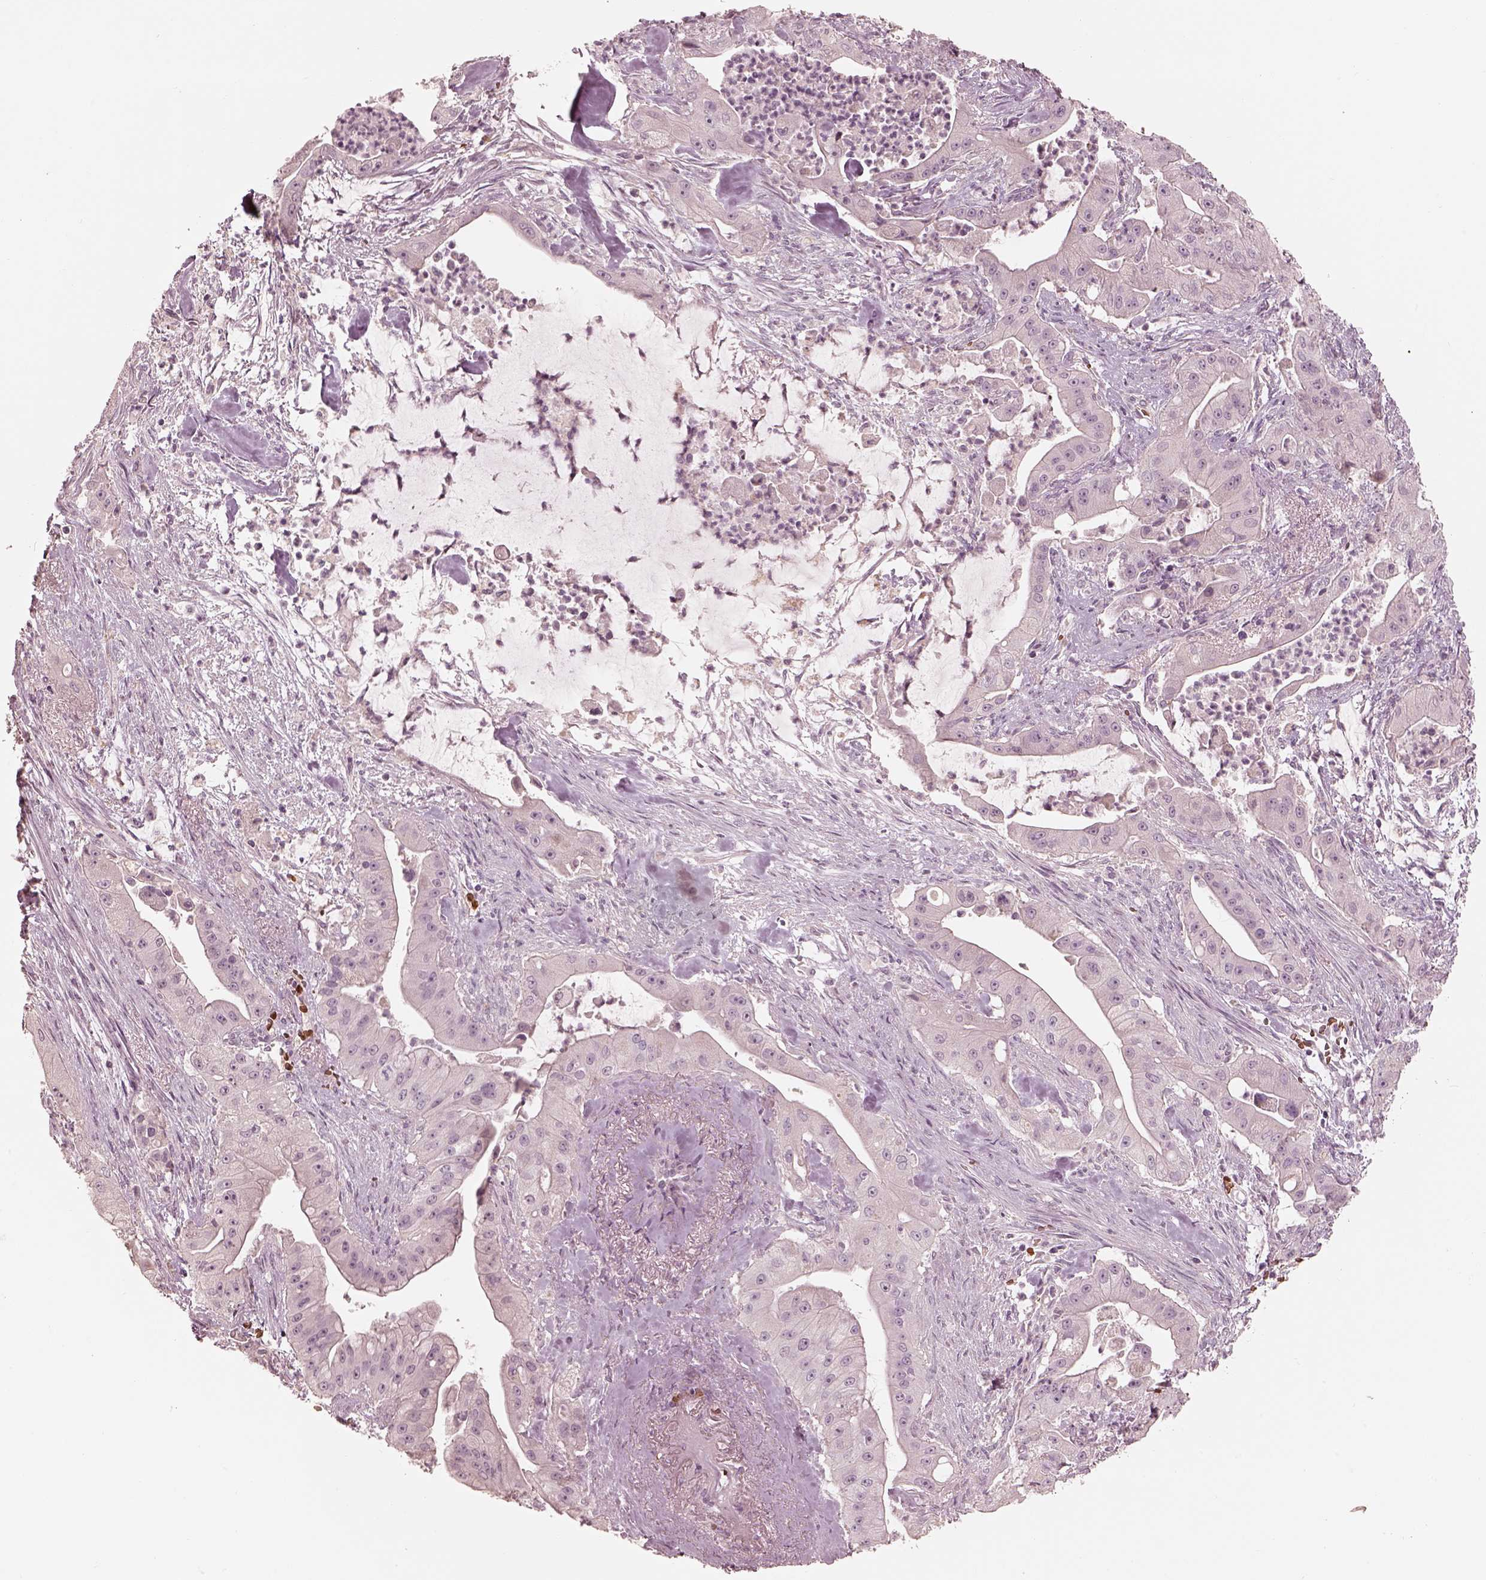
{"staining": {"intensity": "negative", "quantity": "none", "location": "none"}, "tissue": "pancreatic cancer", "cell_type": "Tumor cells", "image_type": "cancer", "snomed": [{"axis": "morphology", "description": "Normal tissue, NOS"}, {"axis": "morphology", "description": "Inflammation, NOS"}, {"axis": "morphology", "description": "Adenocarcinoma, NOS"}, {"axis": "topography", "description": "Pancreas"}], "caption": "High magnification brightfield microscopy of pancreatic adenocarcinoma stained with DAB (brown) and counterstained with hematoxylin (blue): tumor cells show no significant positivity.", "gene": "ANKLE1", "patient": {"sex": "male", "age": 57}}